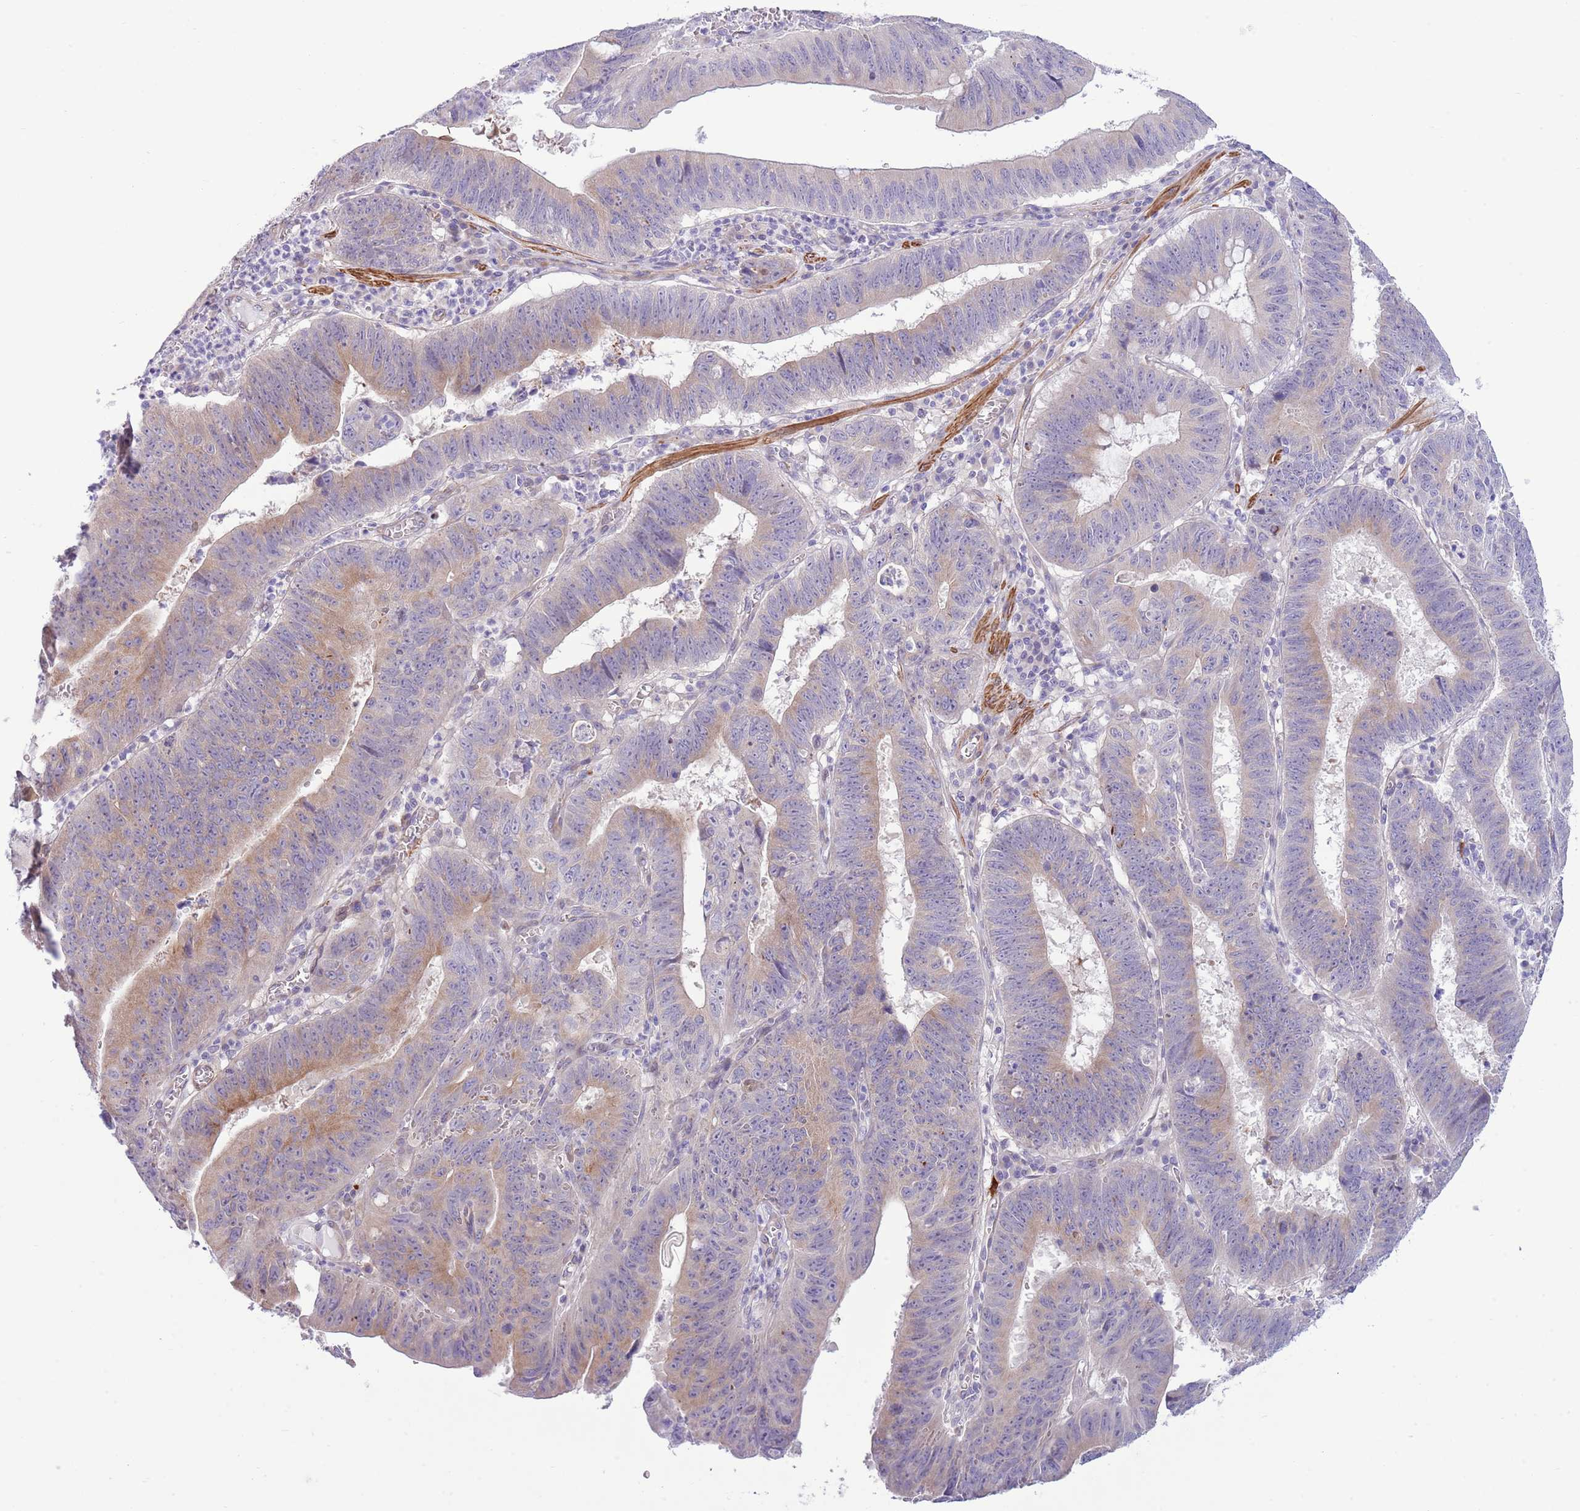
{"staining": {"intensity": "moderate", "quantity": "<25%", "location": "cytoplasmic/membranous"}, "tissue": "stomach cancer", "cell_type": "Tumor cells", "image_type": "cancer", "snomed": [{"axis": "morphology", "description": "Adenocarcinoma, NOS"}, {"axis": "topography", "description": "Stomach"}], "caption": "Protein expression by immunohistochemistry (IHC) displays moderate cytoplasmic/membranous staining in approximately <25% of tumor cells in stomach cancer (adenocarcinoma). (brown staining indicates protein expression, while blue staining denotes nuclei).", "gene": "ZC4H2", "patient": {"sex": "male", "age": 59}}